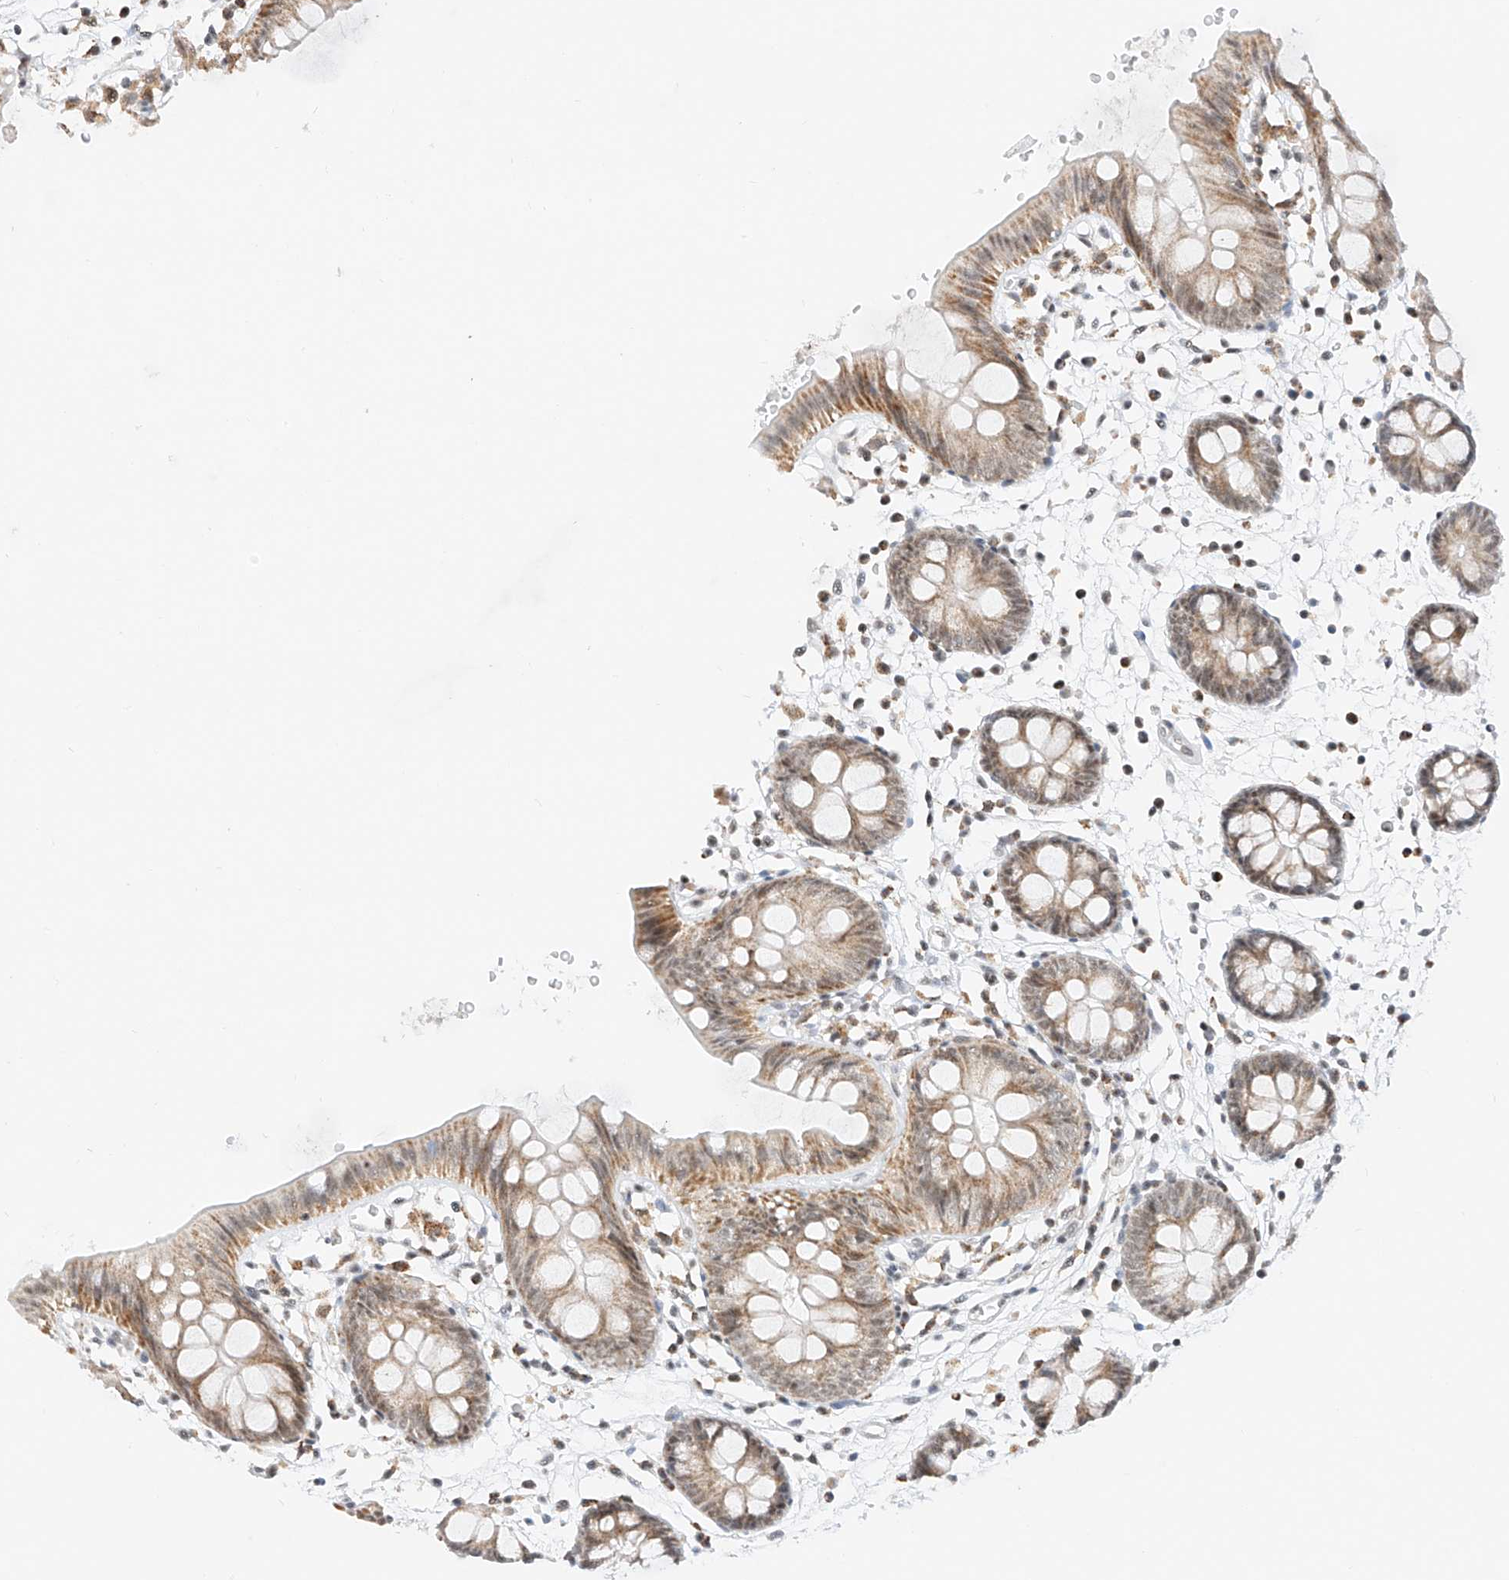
{"staining": {"intensity": "moderate", "quantity": "<25%", "location": "nuclear"}, "tissue": "colon", "cell_type": "Endothelial cells", "image_type": "normal", "snomed": [{"axis": "morphology", "description": "Normal tissue, NOS"}, {"axis": "topography", "description": "Colon"}], "caption": "Colon stained with immunohistochemistry demonstrates moderate nuclear expression in approximately <25% of endothelial cells. Immunohistochemistry stains the protein in brown and the nuclei are stained blue.", "gene": "NRF1", "patient": {"sex": "male", "age": 56}}